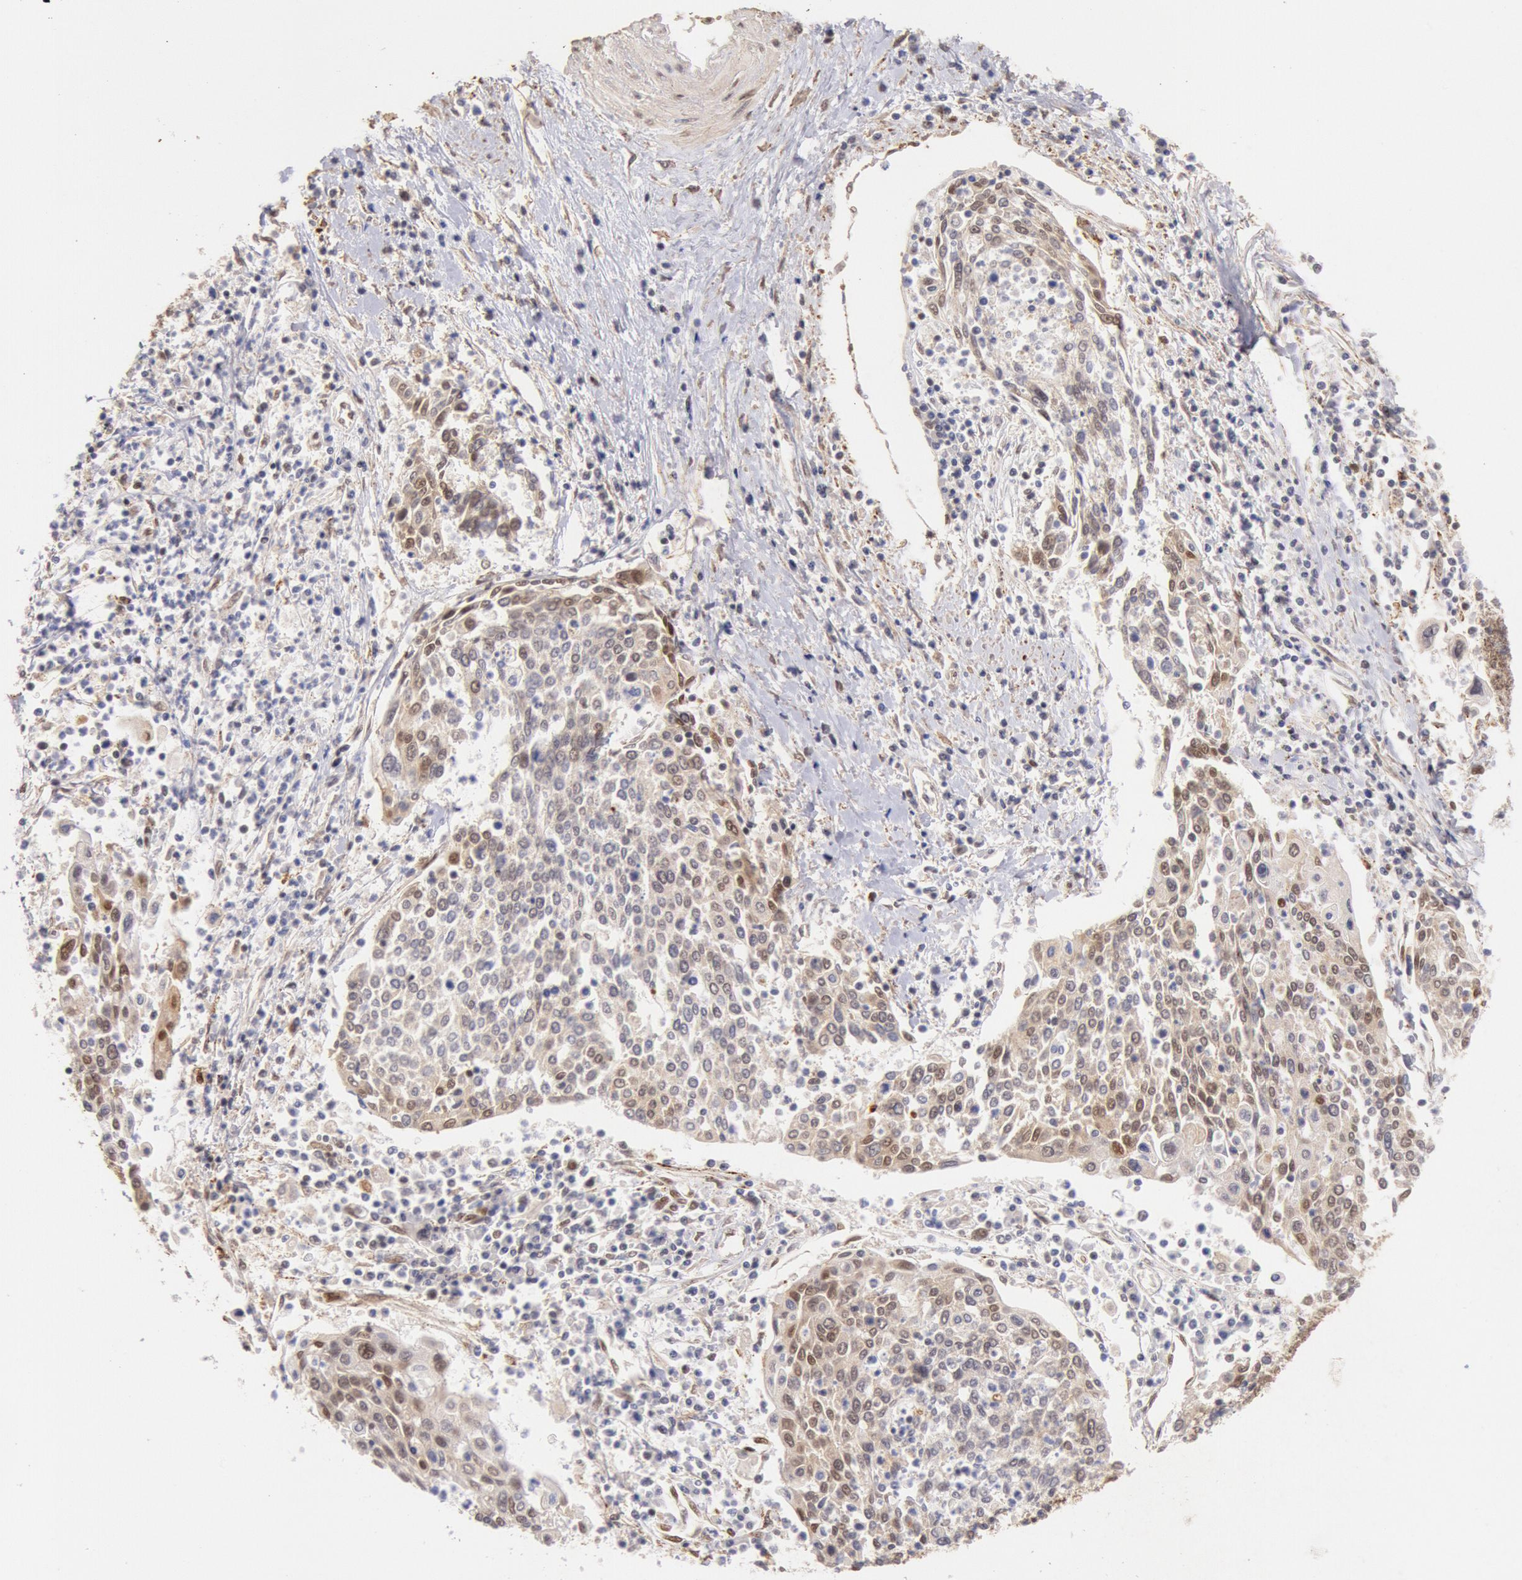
{"staining": {"intensity": "weak", "quantity": "25%-75%", "location": "cytoplasmic/membranous,nuclear"}, "tissue": "cervical cancer", "cell_type": "Tumor cells", "image_type": "cancer", "snomed": [{"axis": "morphology", "description": "Squamous cell carcinoma, NOS"}, {"axis": "topography", "description": "Cervix"}], "caption": "Immunohistochemistry (IHC) (DAB (3,3'-diaminobenzidine)) staining of squamous cell carcinoma (cervical) displays weak cytoplasmic/membranous and nuclear protein staining in approximately 25%-75% of tumor cells. (DAB (3,3'-diaminobenzidine) IHC with brightfield microscopy, high magnification).", "gene": "CDKN2B", "patient": {"sex": "female", "age": 40}}